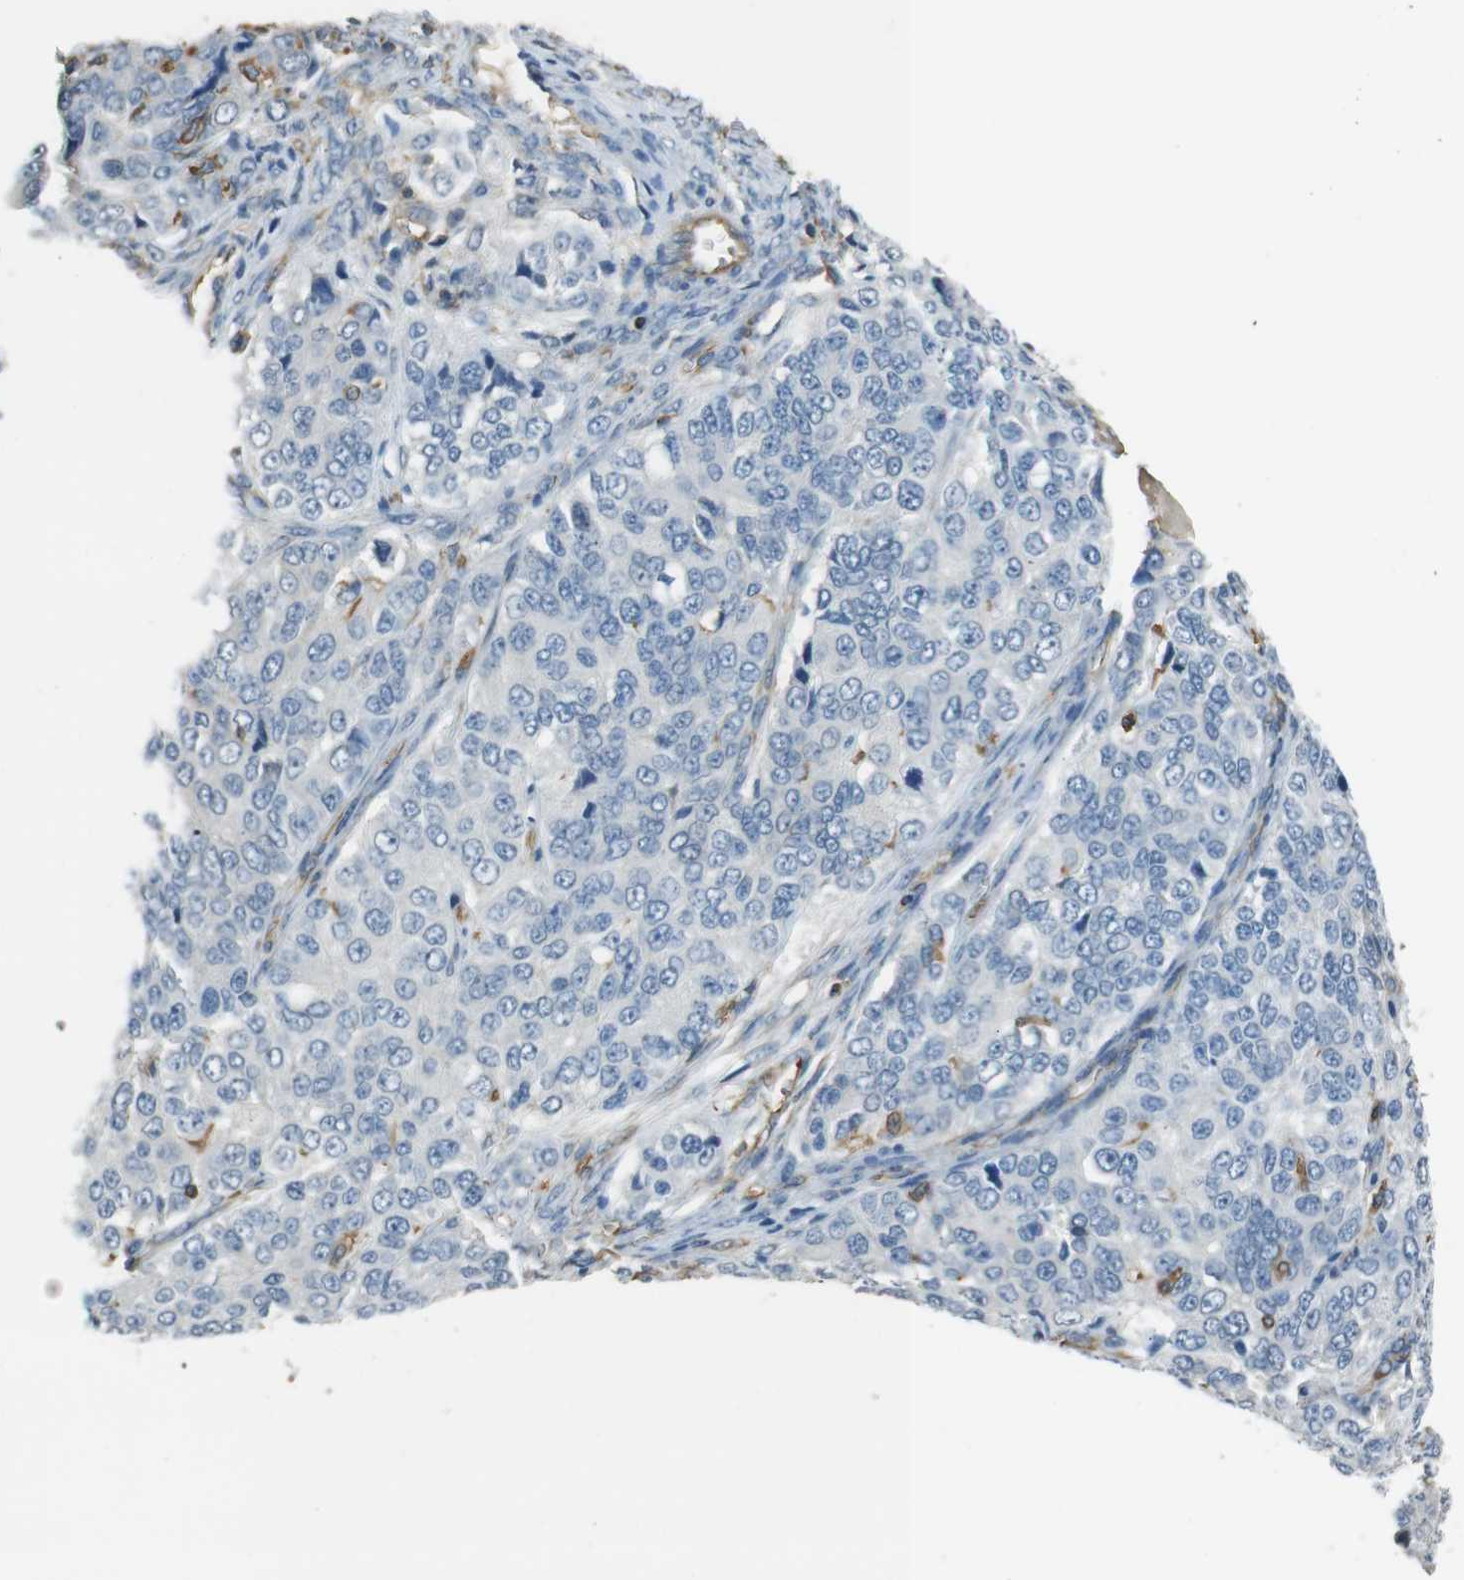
{"staining": {"intensity": "negative", "quantity": "none", "location": "none"}, "tissue": "ovarian cancer", "cell_type": "Tumor cells", "image_type": "cancer", "snomed": [{"axis": "morphology", "description": "Carcinoma, endometroid"}, {"axis": "topography", "description": "Ovary"}], "caption": "Photomicrograph shows no protein staining in tumor cells of endometroid carcinoma (ovarian) tissue.", "gene": "FCAR", "patient": {"sex": "female", "age": 51}}